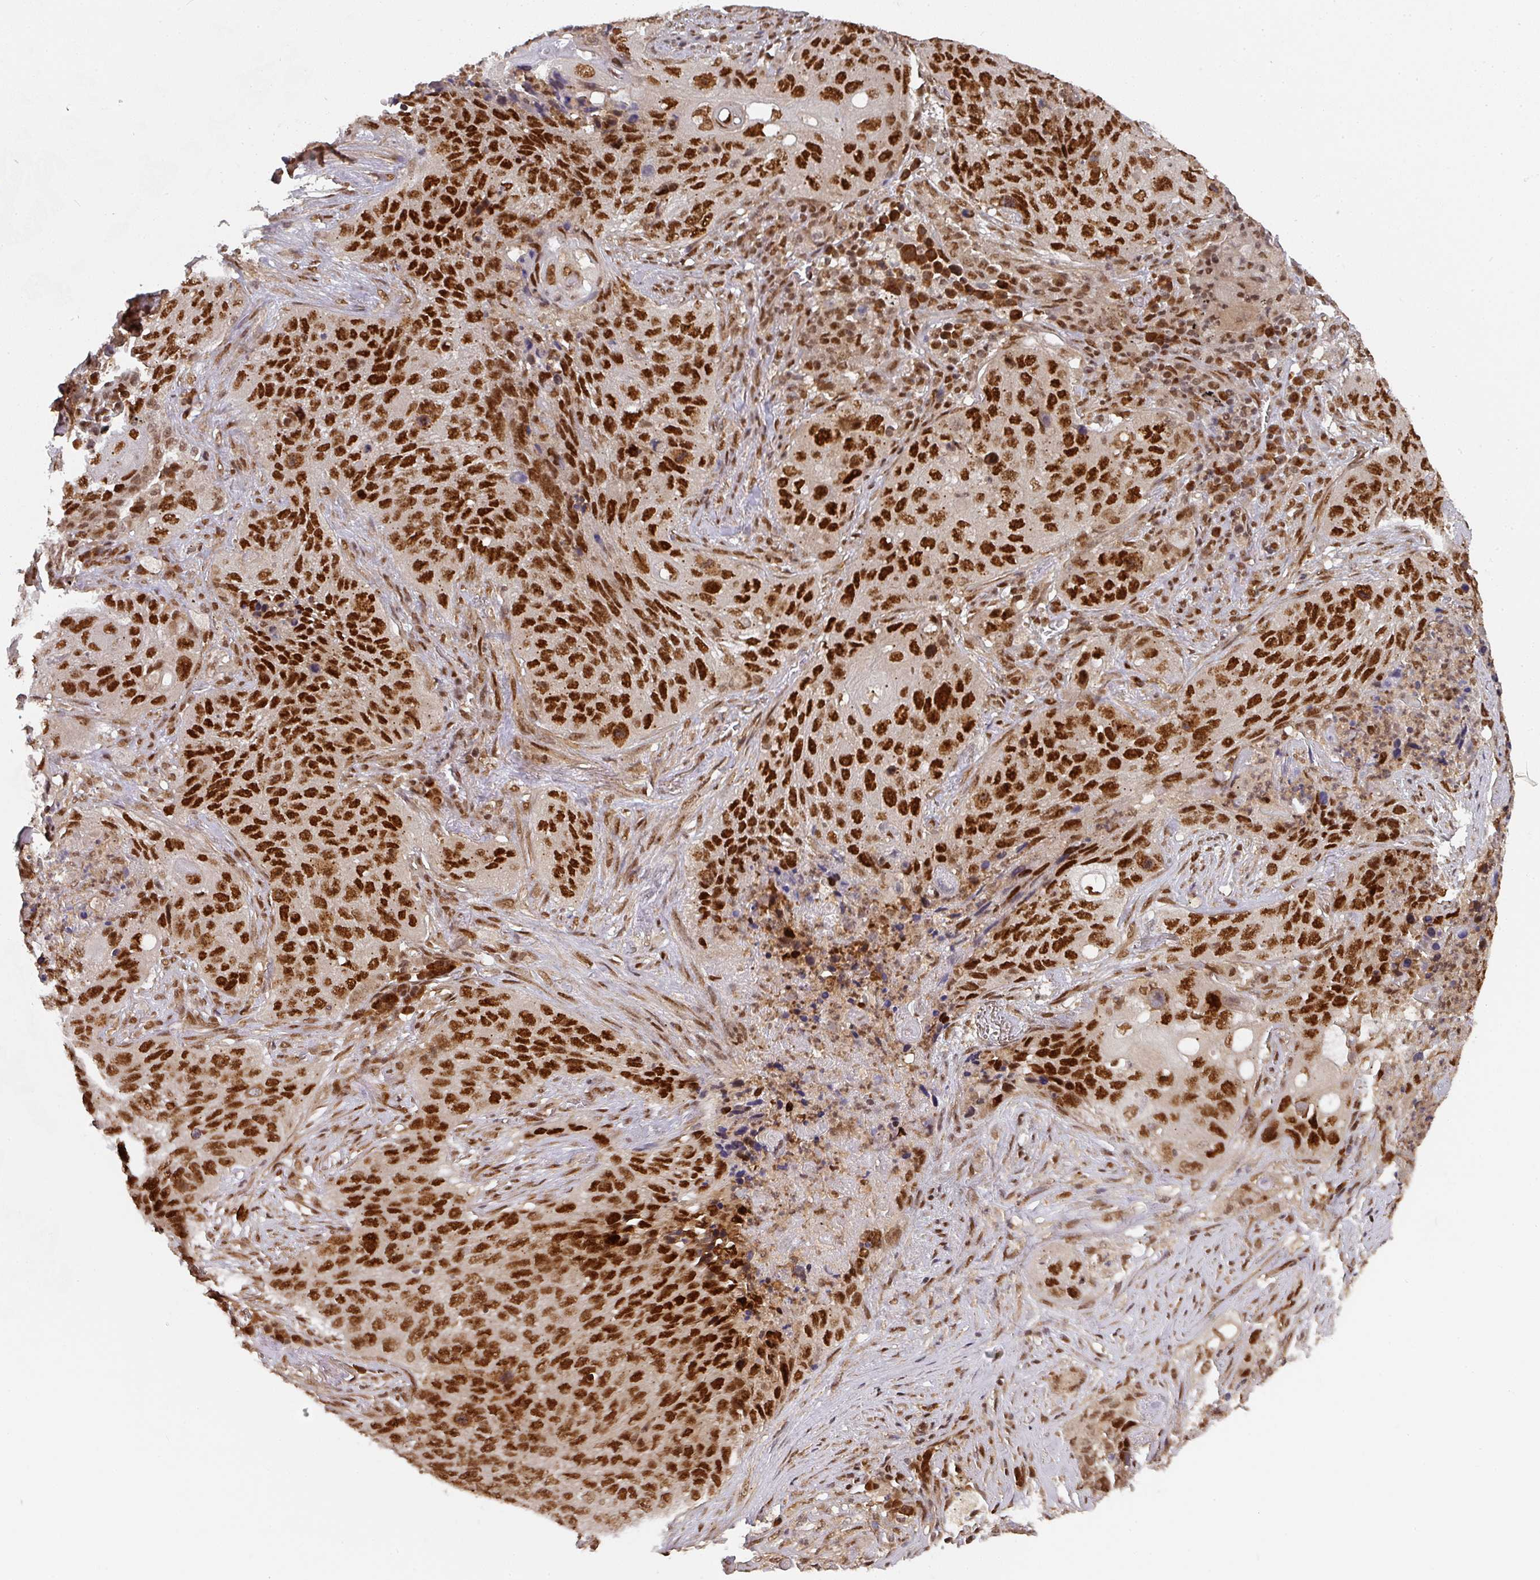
{"staining": {"intensity": "strong", "quantity": ">75%", "location": "nuclear"}, "tissue": "lung cancer", "cell_type": "Tumor cells", "image_type": "cancer", "snomed": [{"axis": "morphology", "description": "Squamous cell carcinoma, NOS"}, {"axis": "topography", "description": "Lung"}], "caption": "High-magnification brightfield microscopy of lung cancer (squamous cell carcinoma) stained with DAB (brown) and counterstained with hematoxylin (blue). tumor cells exhibit strong nuclear staining is seen in about>75% of cells.", "gene": "DIDO1", "patient": {"sex": "female", "age": 63}}